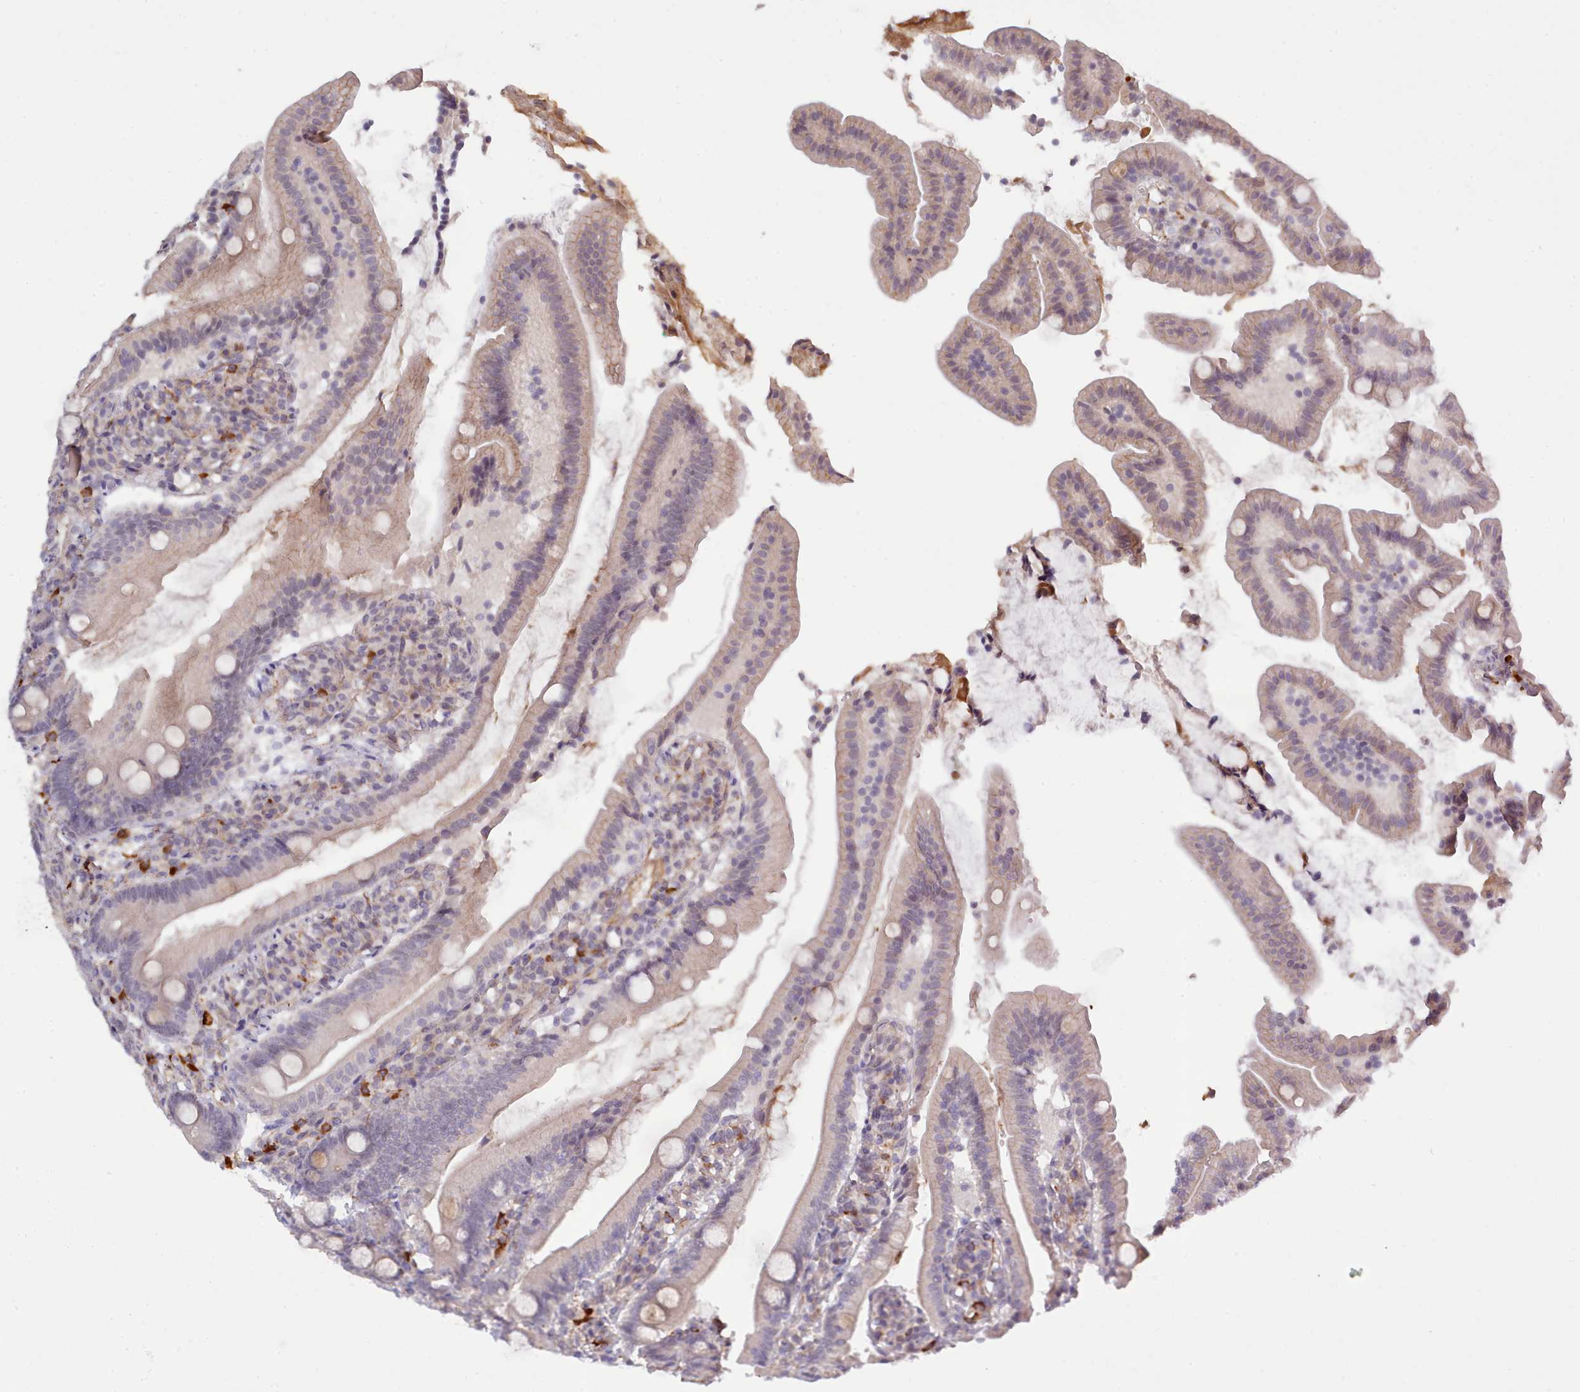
{"staining": {"intensity": "weak", "quantity": "25%-75%", "location": "cytoplasmic/membranous"}, "tissue": "duodenum", "cell_type": "Glandular cells", "image_type": "normal", "snomed": [{"axis": "morphology", "description": "Normal tissue, NOS"}, {"axis": "topography", "description": "Duodenum"}], "caption": "This image displays benign duodenum stained with IHC to label a protein in brown. The cytoplasmic/membranous of glandular cells show weak positivity for the protein. Nuclei are counter-stained blue.", "gene": "ZC3H13", "patient": {"sex": "female", "age": 67}}